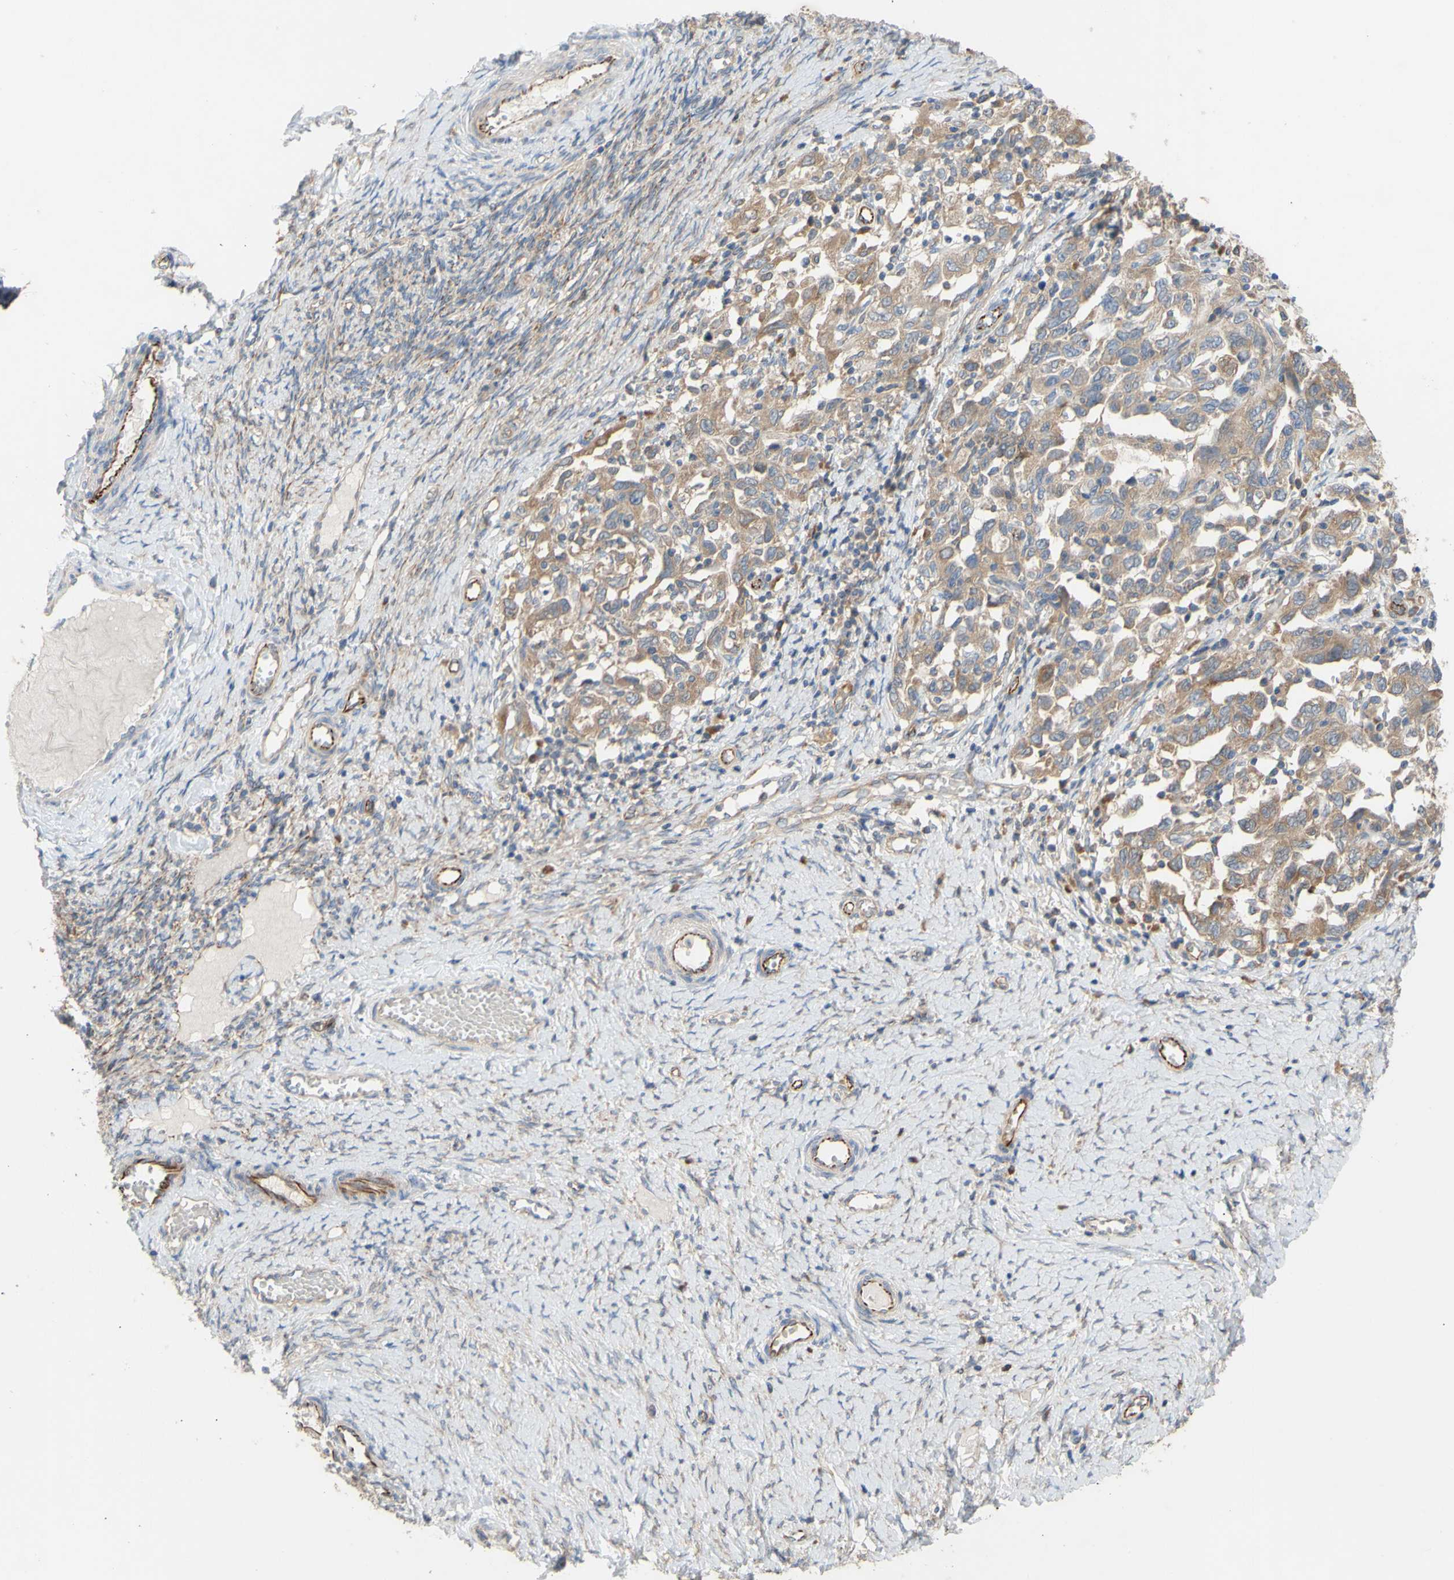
{"staining": {"intensity": "weak", "quantity": ">75%", "location": "cytoplasmic/membranous"}, "tissue": "ovarian cancer", "cell_type": "Tumor cells", "image_type": "cancer", "snomed": [{"axis": "morphology", "description": "Carcinoma, NOS"}, {"axis": "morphology", "description": "Cystadenocarcinoma, serous, NOS"}, {"axis": "topography", "description": "Ovary"}], "caption": "Protein staining demonstrates weak cytoplasmic/membranous positivity in about >75% of tumor cells in ovarian cancer. (brown staining indicates protein expression, while blue staining denotes nuclei).", "gene": "EIF2S3", "patient": {"sex": "female", "age": 69}}